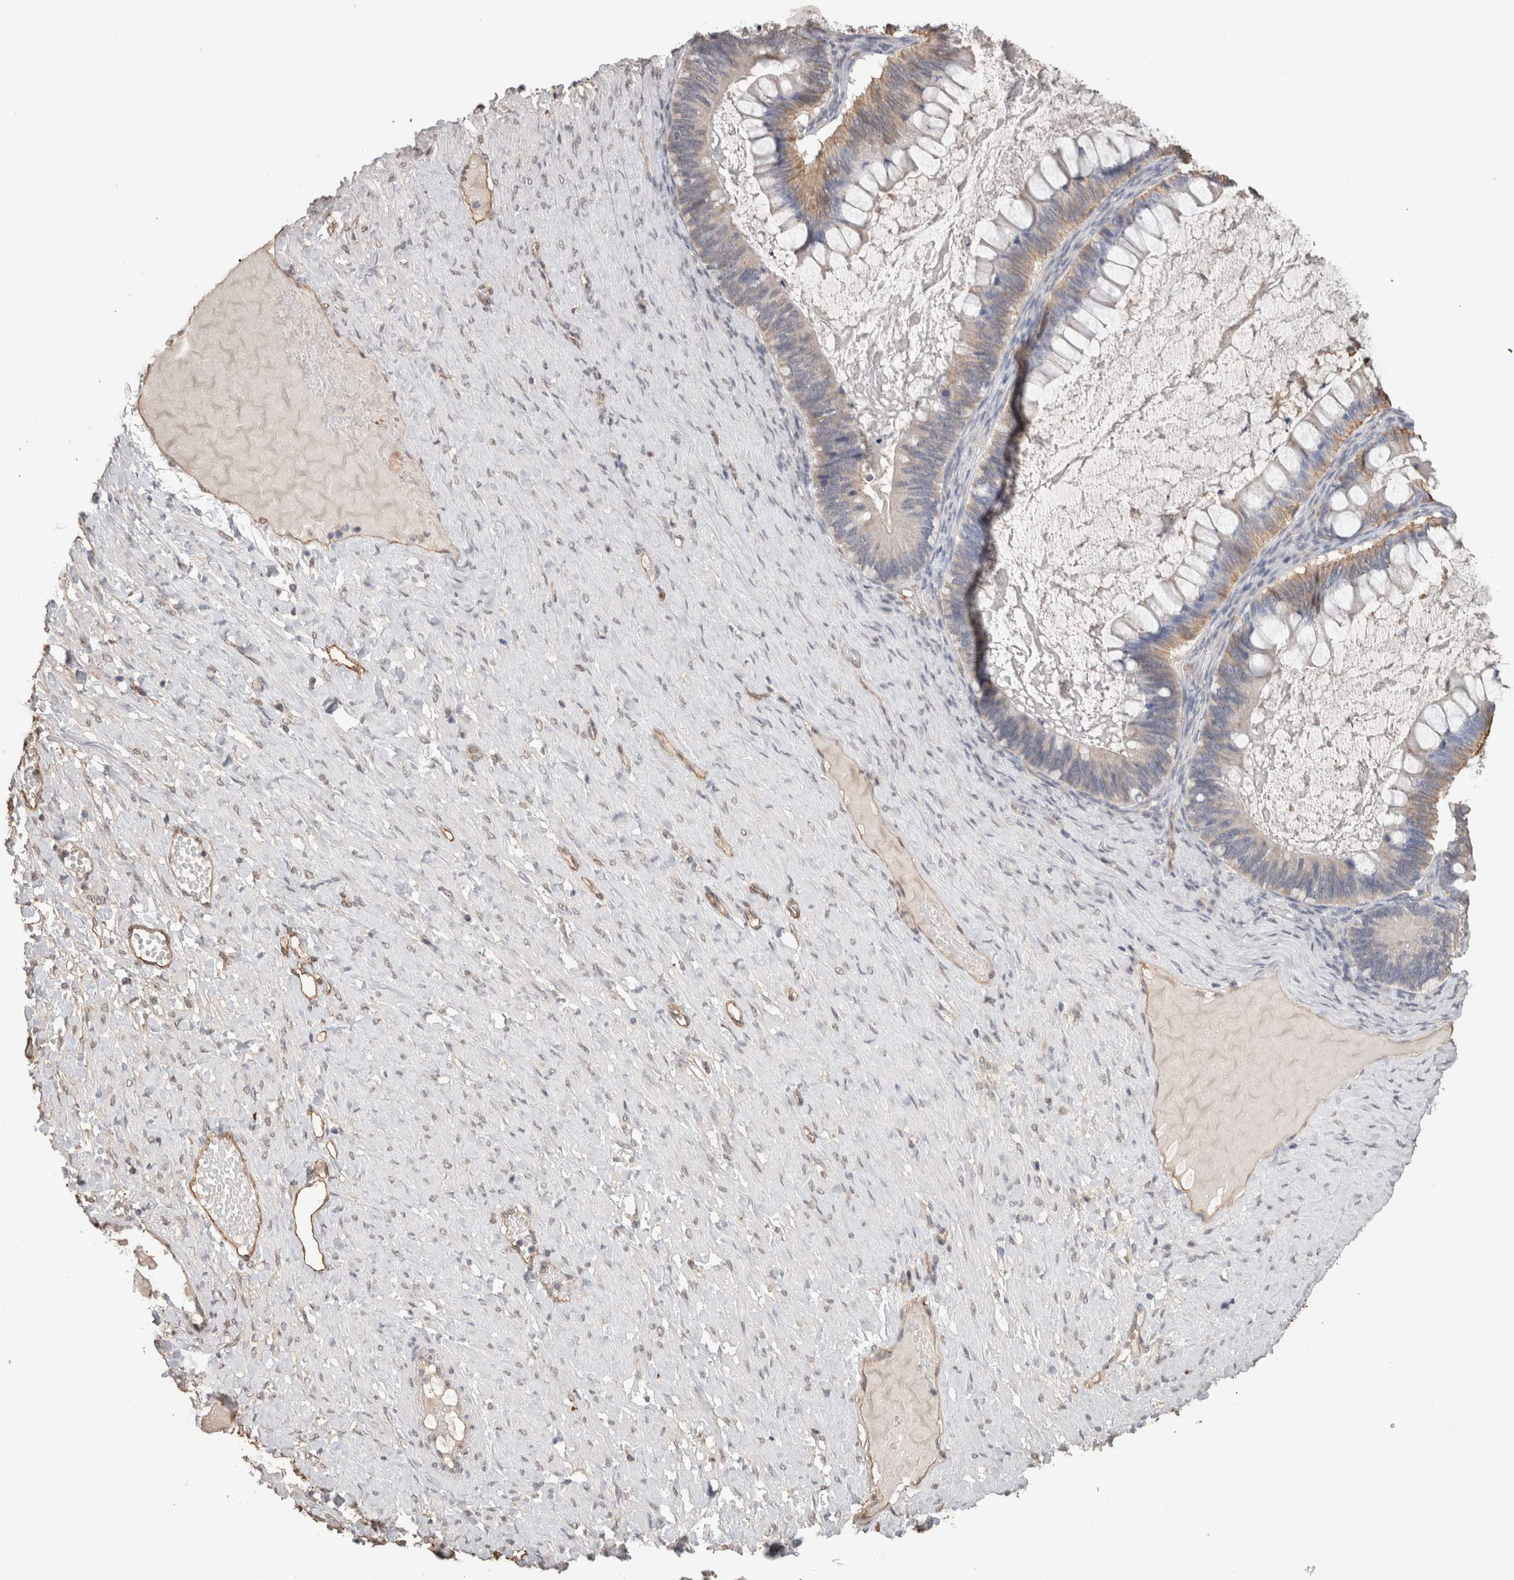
{"staining": {"intensity": "weak", "quantity": "25%-75%", "location": "cytoplasmic/membranous"}, "tissue": "ovarian cancer", "cell_type": "Tumor cells", "image_type": "cancer", "snomed": [{"axis": "morphology", "description": "Cystadenocarcinoma, mucinous, NOS"}, {"axis": "topography", "description": "Ovary"}], "caption": "Weak cytoplasmic/membranous protein expression is appreciated in about 25%-75% of tumor cells in ovarian cancer (mucinous cystadenocarcinoma).", "gene": "S100A10", "patient": {"sex": "female", "age": 61}}